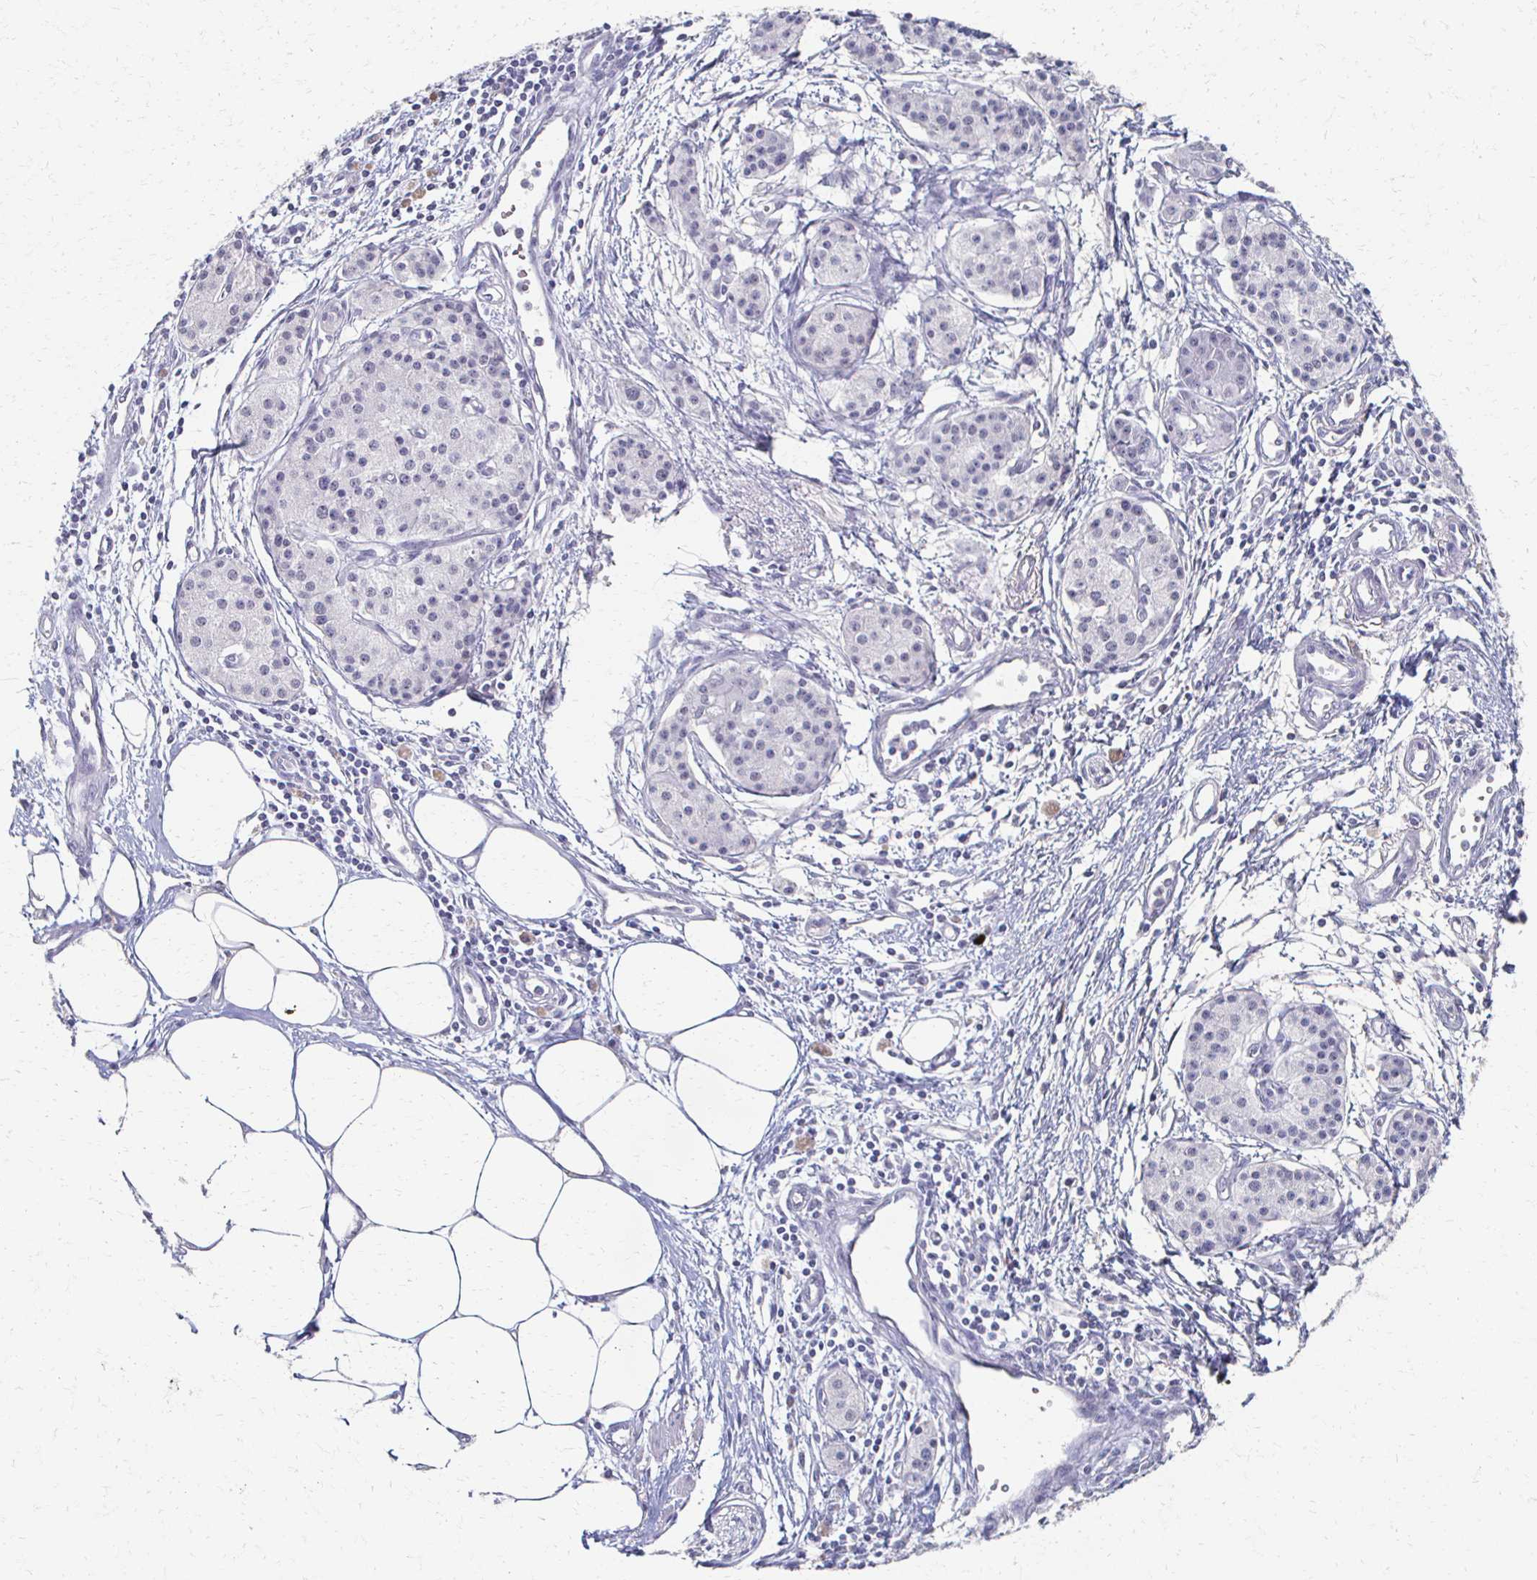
{"staining": {"intensity": "negative", "quantity": "none", "location": "none"}, "tissue": "pancreatic cancer", "cell_type": "Tumor cells", "image_type": "cancer", "snomed": [{"axis": "morphology", "description": "Adenocarcinoma, NOS"}, {"axis": "topography", "description": "Pancreas"}], "caption": "IHC photomicrograph of human pancreatic adenocarcinoma stained for a protein (brown), which displays no staining in tumor cells.", "gene": "CXCR2", "patient": {"sex": "female", "age": 47}}